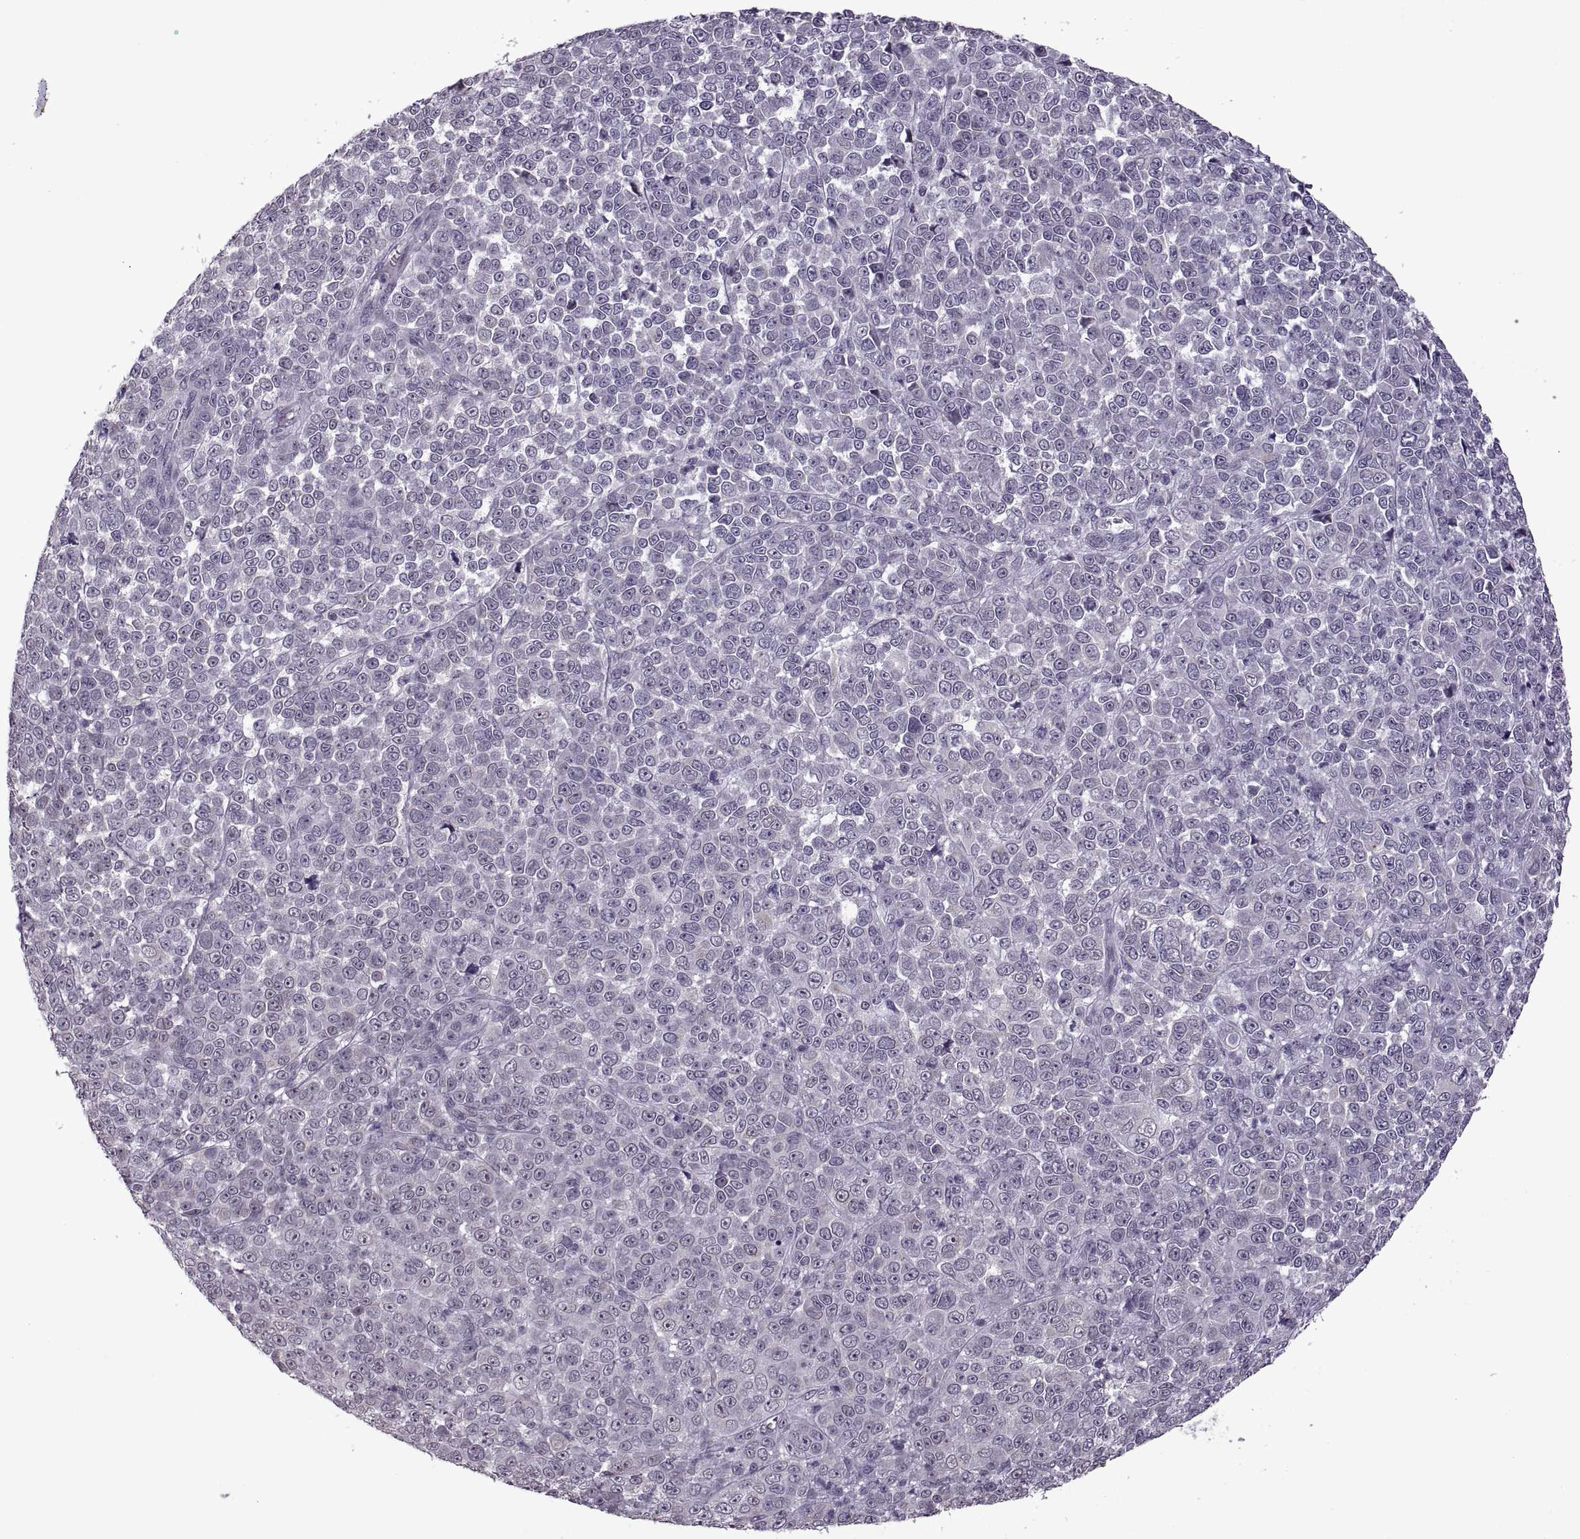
{"staining": {"intensity": "negative", "quantity": "none", "location": "none"}, "tissue": "melanoma", "cell_type": "Tumor cells", "image_type": "cancer", "snomed": [{"axis": "morphology", "description": "Malignant melanoma, NOS"}, {"axis": "topography", "description": "Skin"}], "caption": "DAB (3,3'-diaminobenzidine) immunohistochemical staining of human melanoma exhibits no significant staining in tumor cells.", "gene": "PRSS37", "patient": {"sex": "female", "age": 95}}